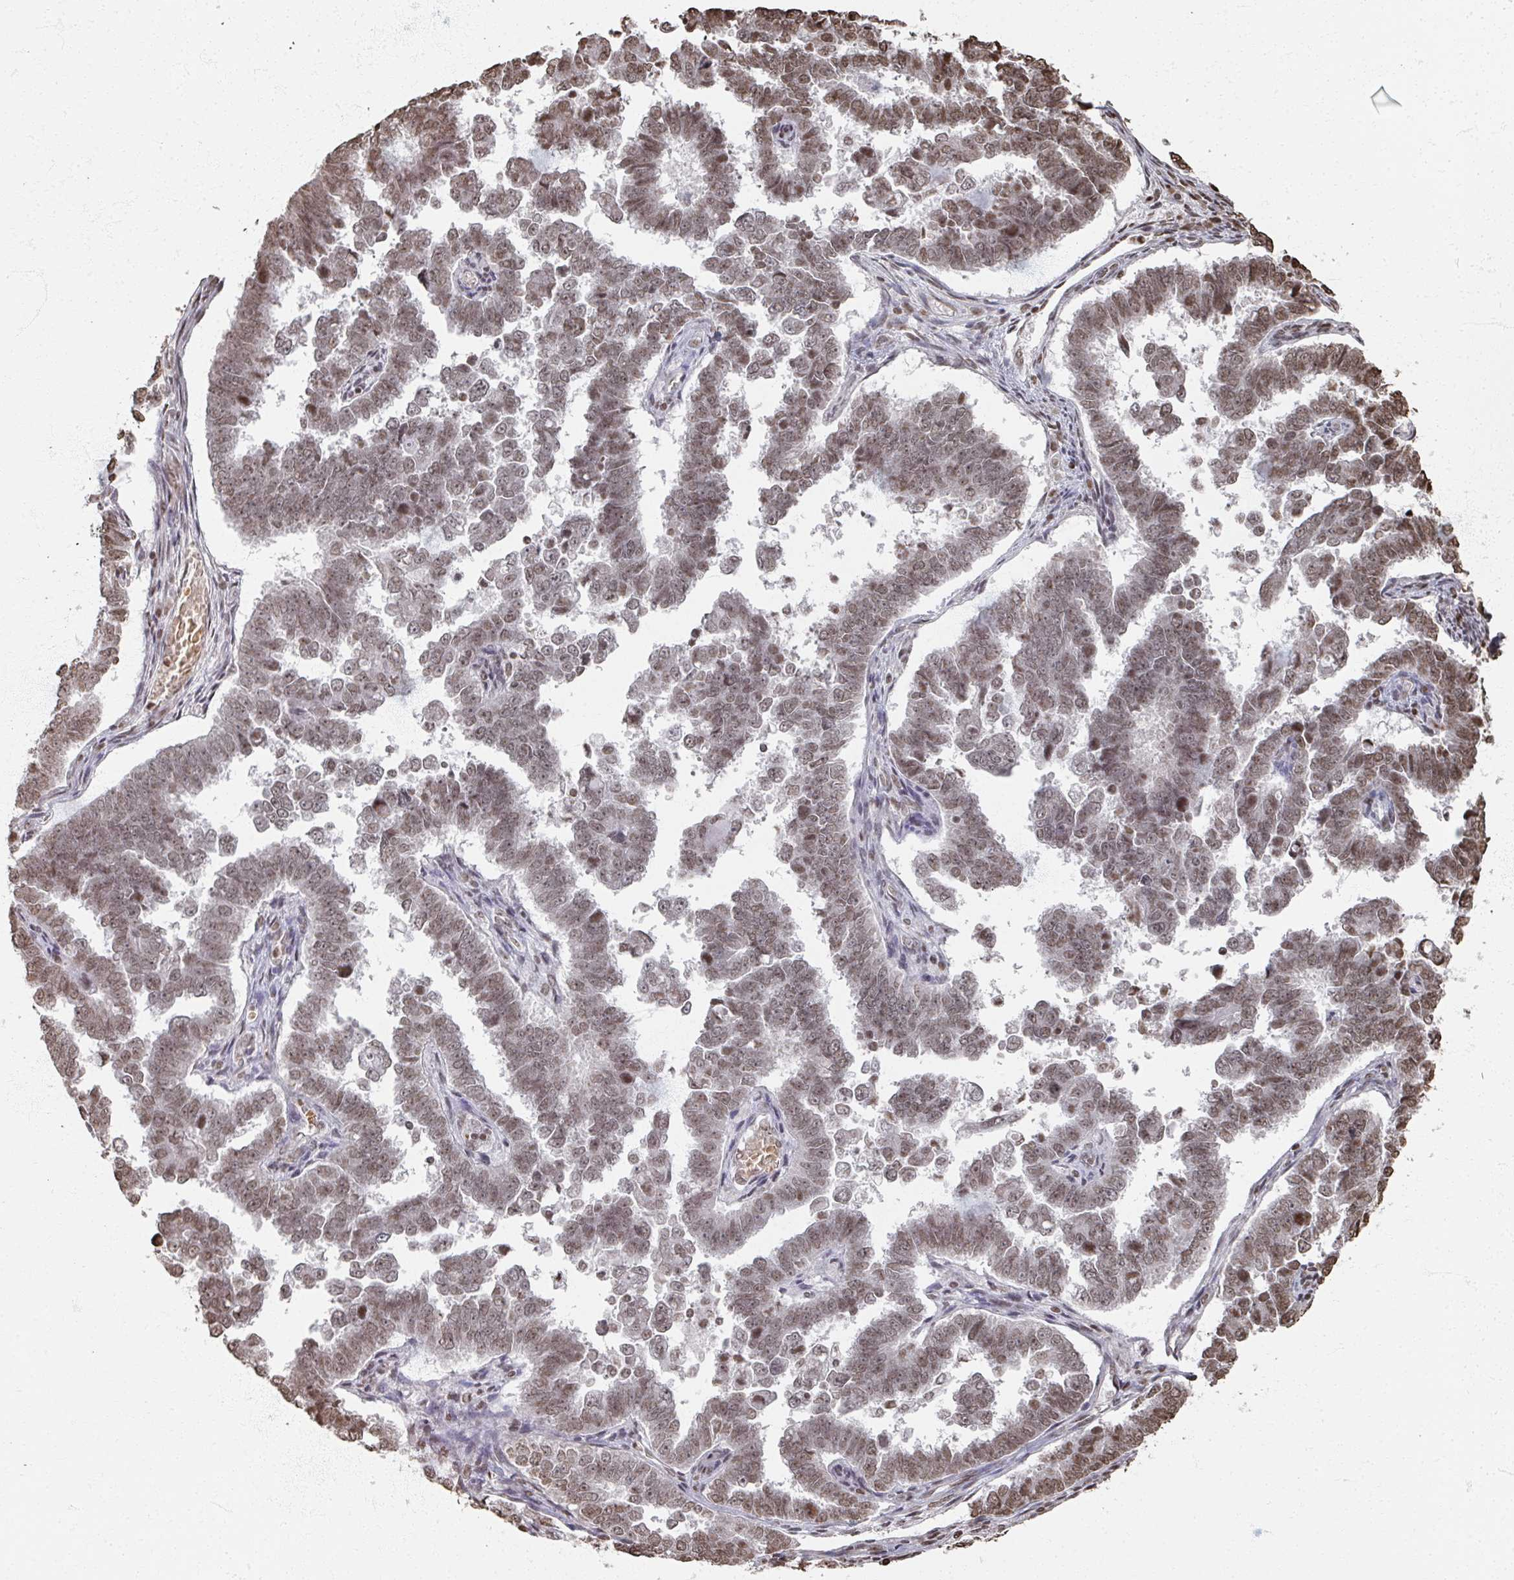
{"staining": {"intensity": "moderate", "quantity": ">75%", "location": "nuclear"}, "tissue": "endometrial cancer", "cell_type": "Tumor cells", "image_type": "cancer", "snomed": [{"axis": "morphology", "description": "Adenocarcinoma, NOS"}, {"axis": "topography", "description": "Endometrium"}], "caption": "Immunohistochemical staining of adenocarcinoma (endometrial) displays moderate nuclear protein expression in about >75% of tumor cells.", "gene": "DCUN1D5", "patient": {"sex": "female", "age": 75}}